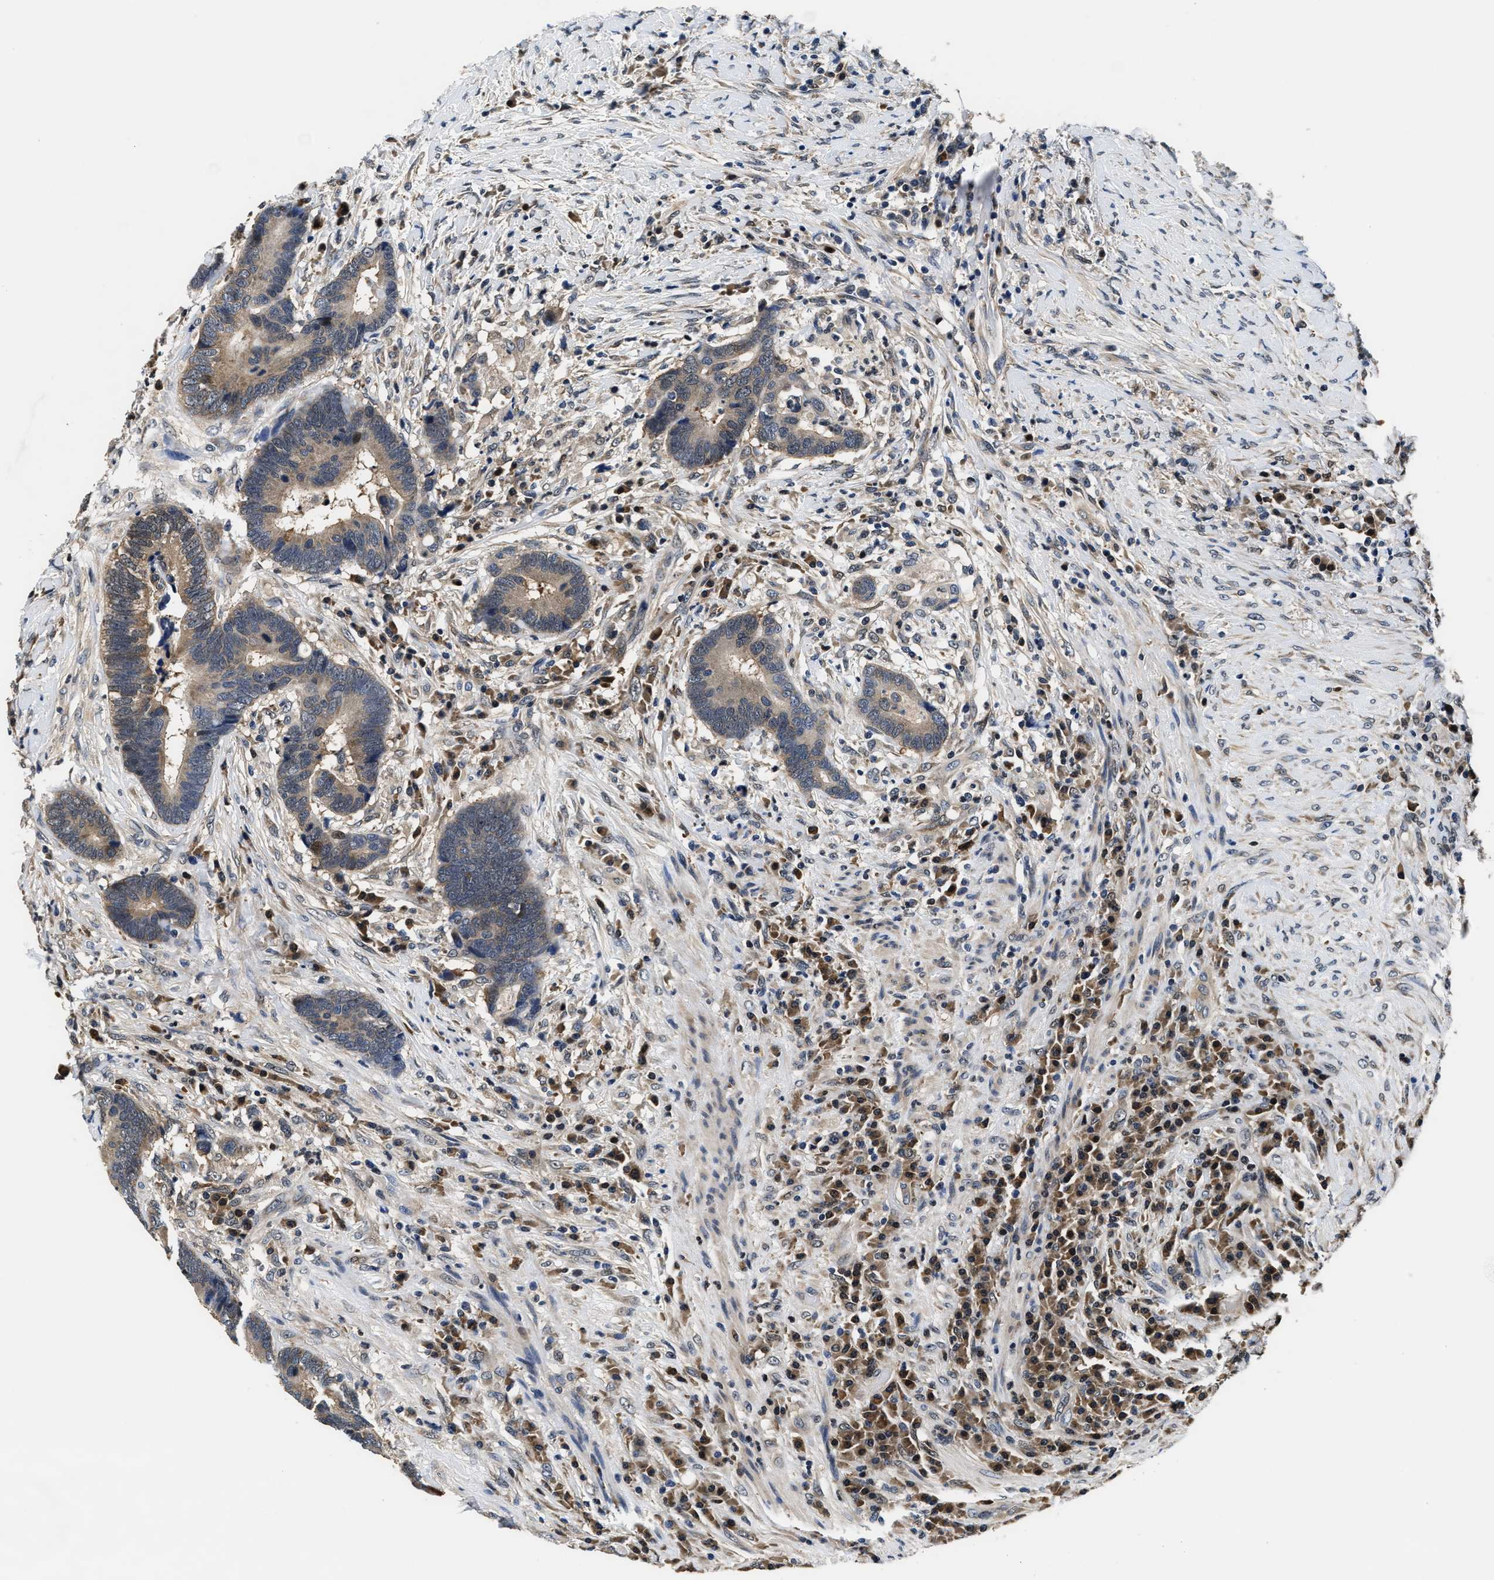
{"staining": {"intensity": "moderate", "quantity": "25%-75%", "location": "cytoplasmic/membranous"}, "tissue": "colorectal cancer", "cell_type": "Tumor cells", "image_type": "cancer", "snomed": [{"axis": "morphology", "description": "Adenocarcinoma, NOS"}, {"axis": "topography", "description": "Rectum"}], "caption": "IHC photomicrograph of neoplastic tissue: human colorectal cancer (adenocarcinoma) stained using immunohistochemistry shows medium levels of moderate protein expression localized specifically in the cytoplasmic/membranous of tumor cells, appearing as a cytoplasmic/membranous brown color.", "gene": "PHPT1", "patient": {"sex": "female", "age": 89}}